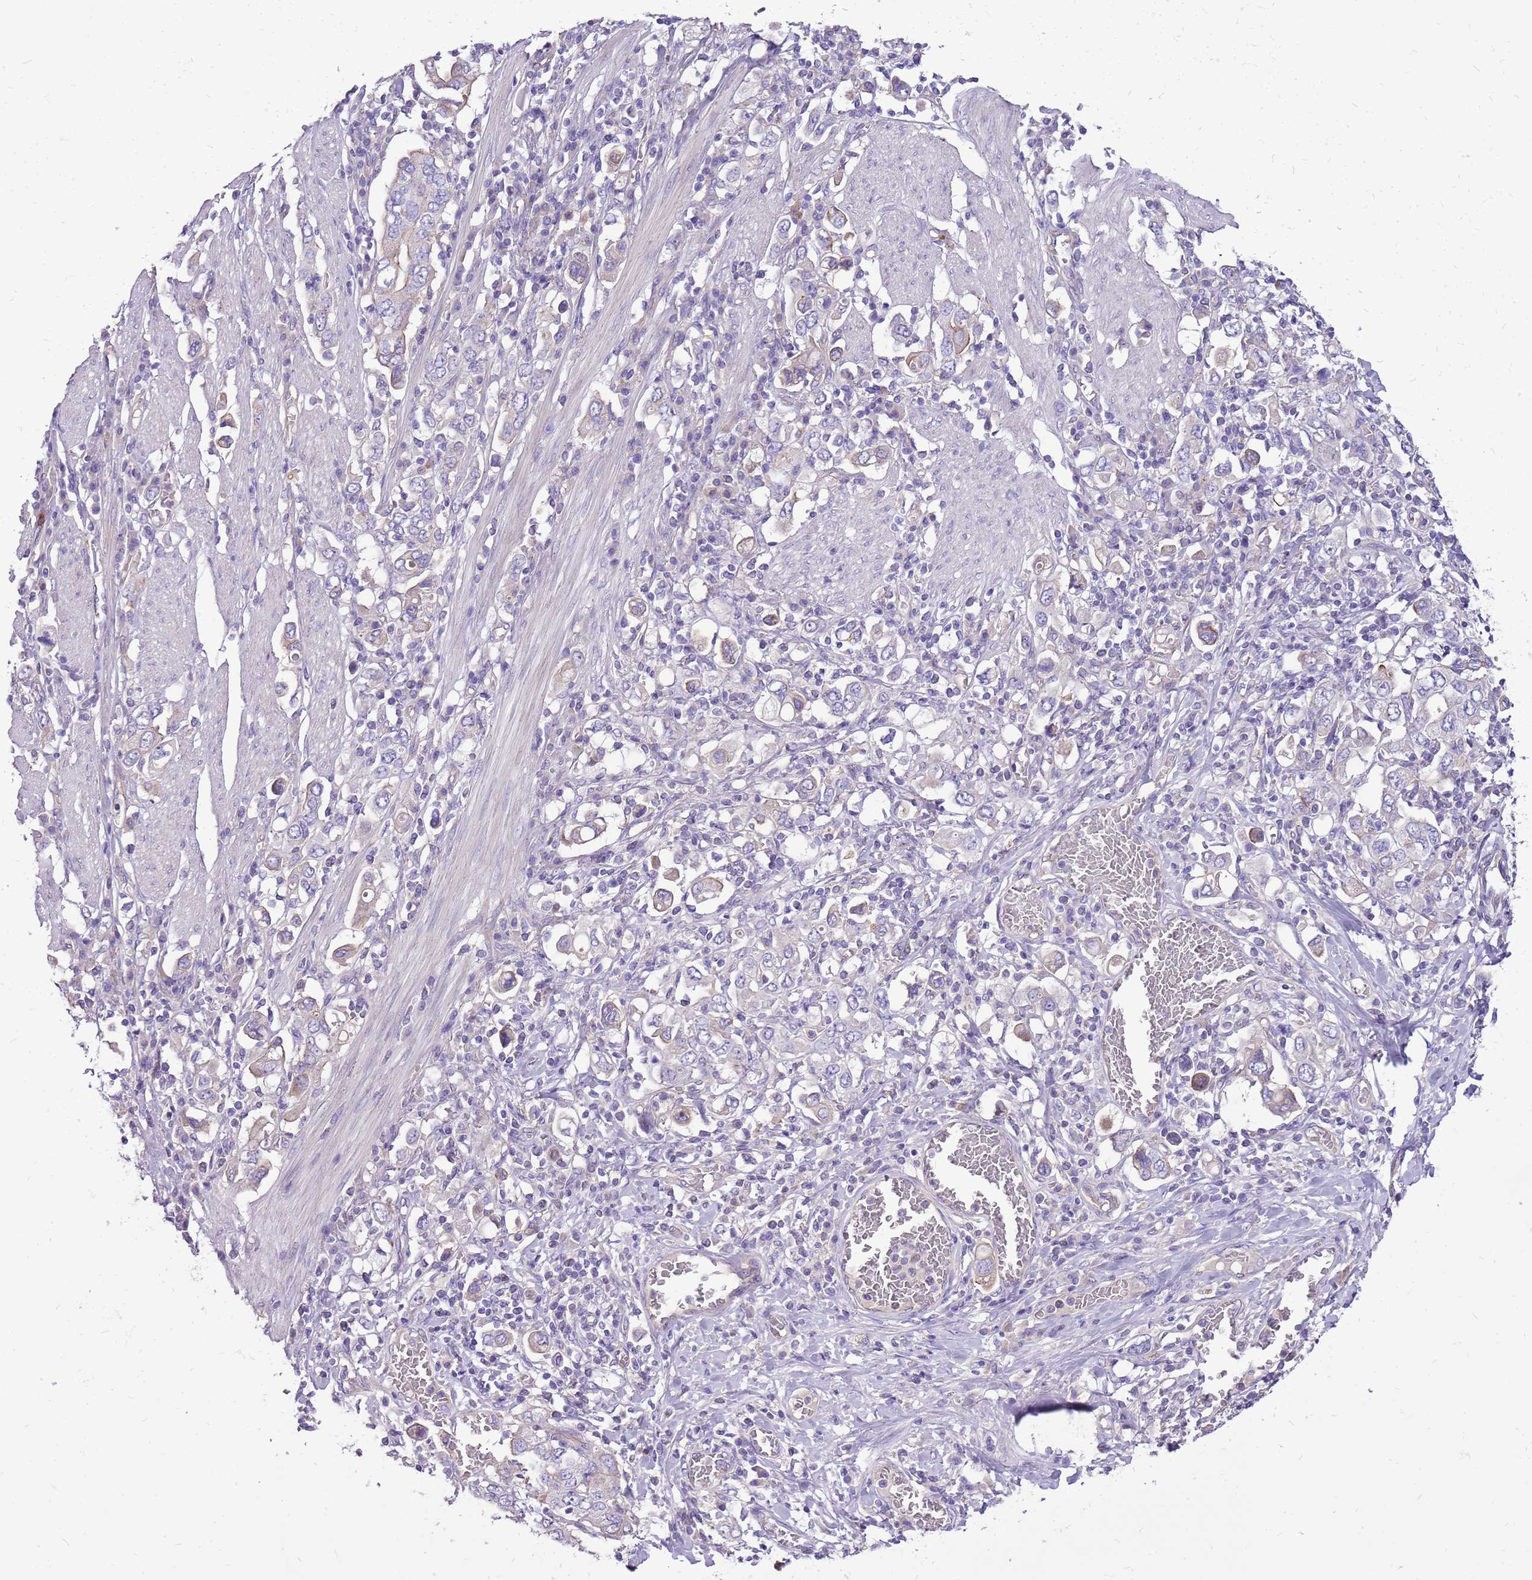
{"staining": {"intensity": "moderate", "quantity": "<25%", "location": "cytoplasmic/membranous"}, "tissue": "stomach cancer", "cell_type": "Tumor cells", "image_type": "cancer", "snomed": [{"axis": "morphology", "description": "Adenocarcinoma, NOS"}, {"axis": "topography", "description": "Stomach, upper"}], "caption": "An image of stomach adenocarcinoma stained for a protein displays moderate cytoplasmic/membranous brown staining in tumor cells.", "gene": "NTN4", "patient": {"sex": "male", "age": 62}}